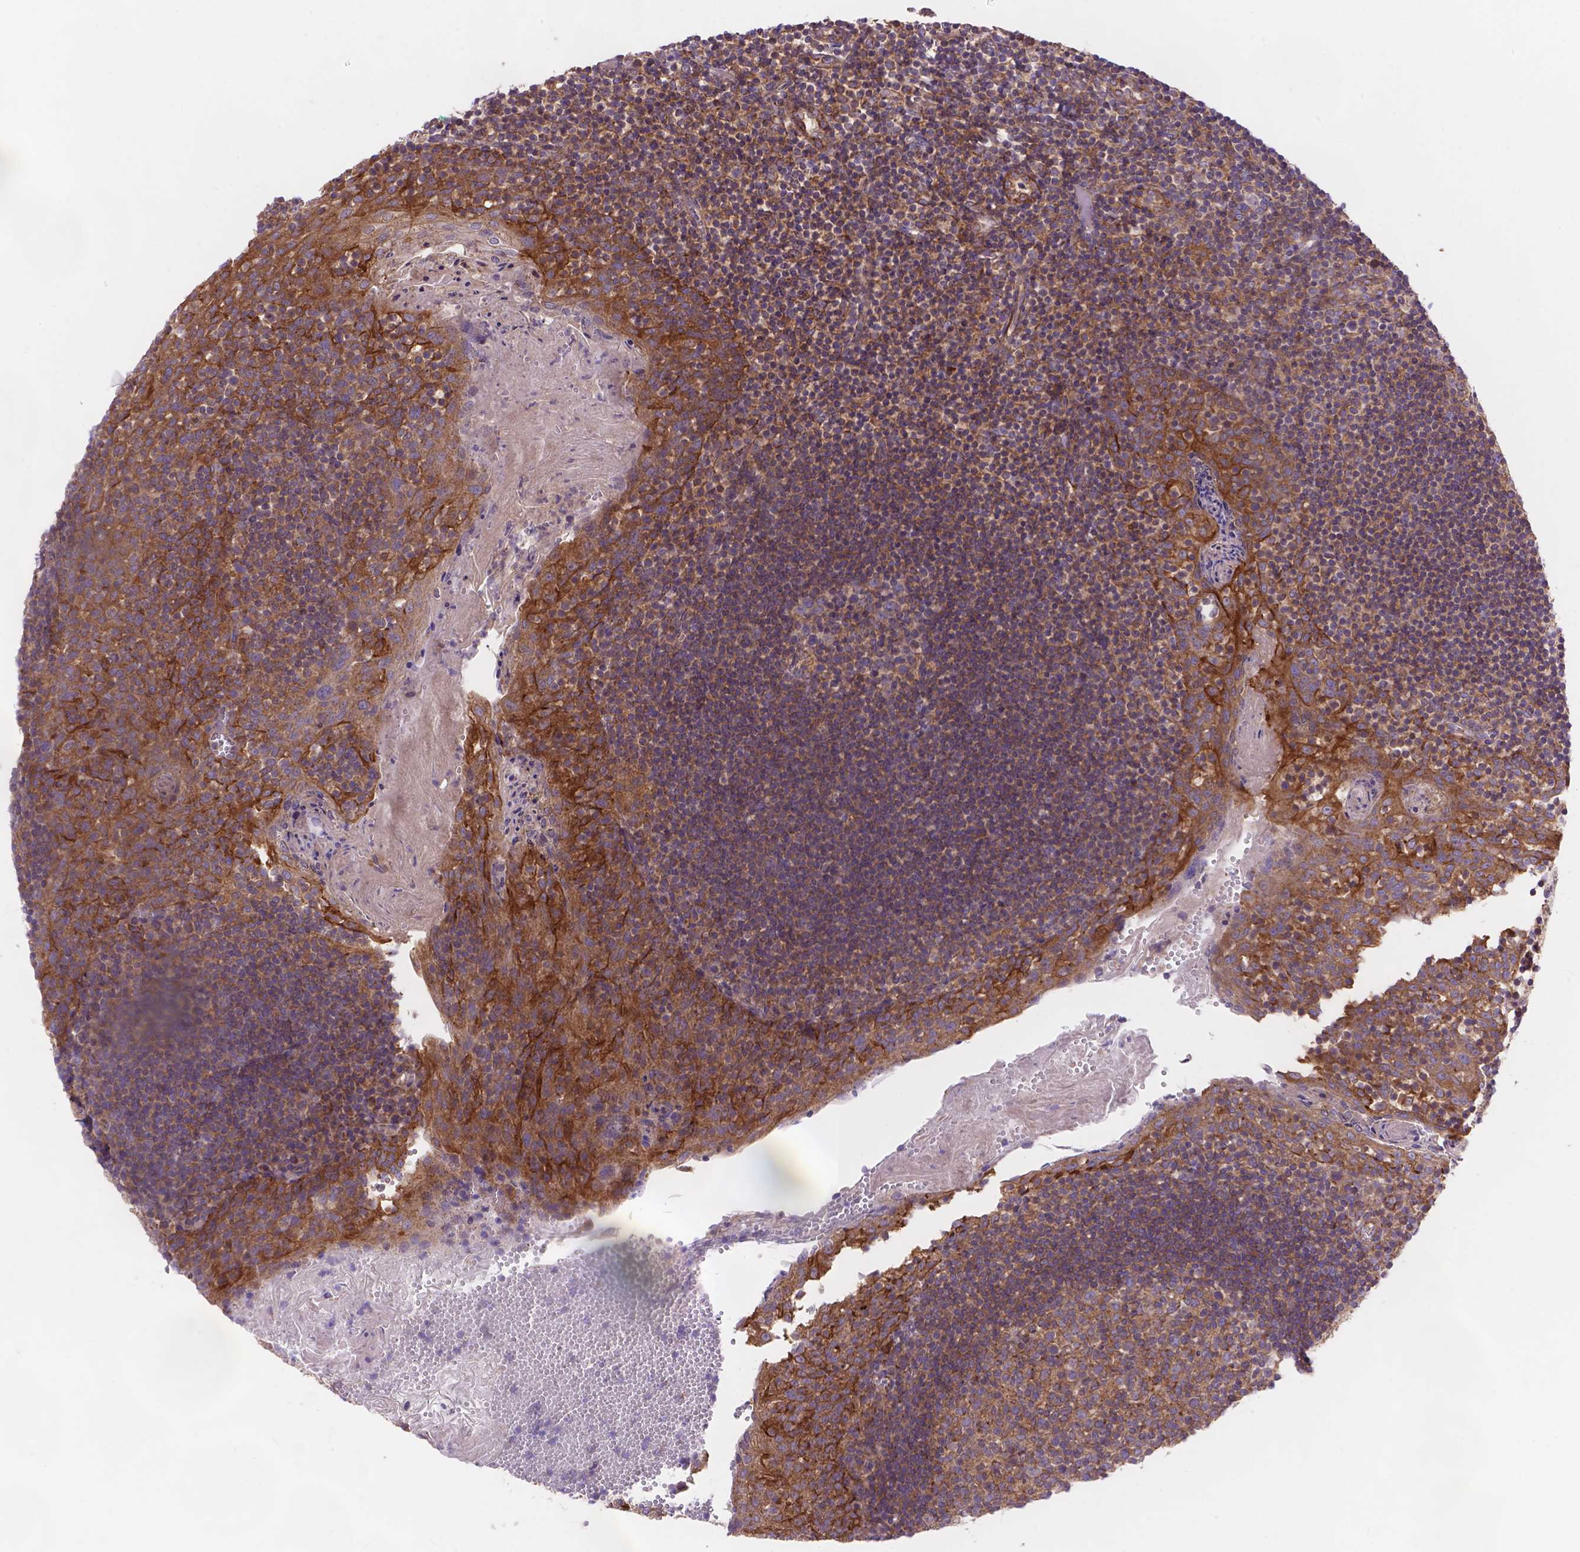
{"staining": {"intensity": "strong", "quantity": "<25%", "location": "cytoplasmic/membranous"}, "tissue": "lymph node", "cell_type": "Germinal center cells", "image_type": "normal", "snomed": [{"axis": "morphology", "description": "Normal tissue, NOS"}, {"axis": "topography", "description": "Lymph node"}], "caption": "Immunohistochemistry micrograph of benign lymph node stained for a protein (brown), which exhibits medium levels of strong cytoplasmic/membranous positivity in about <25% of germinal center cells.", "gene": "AK3", "patient": {"sex": "female", "age": 21}}